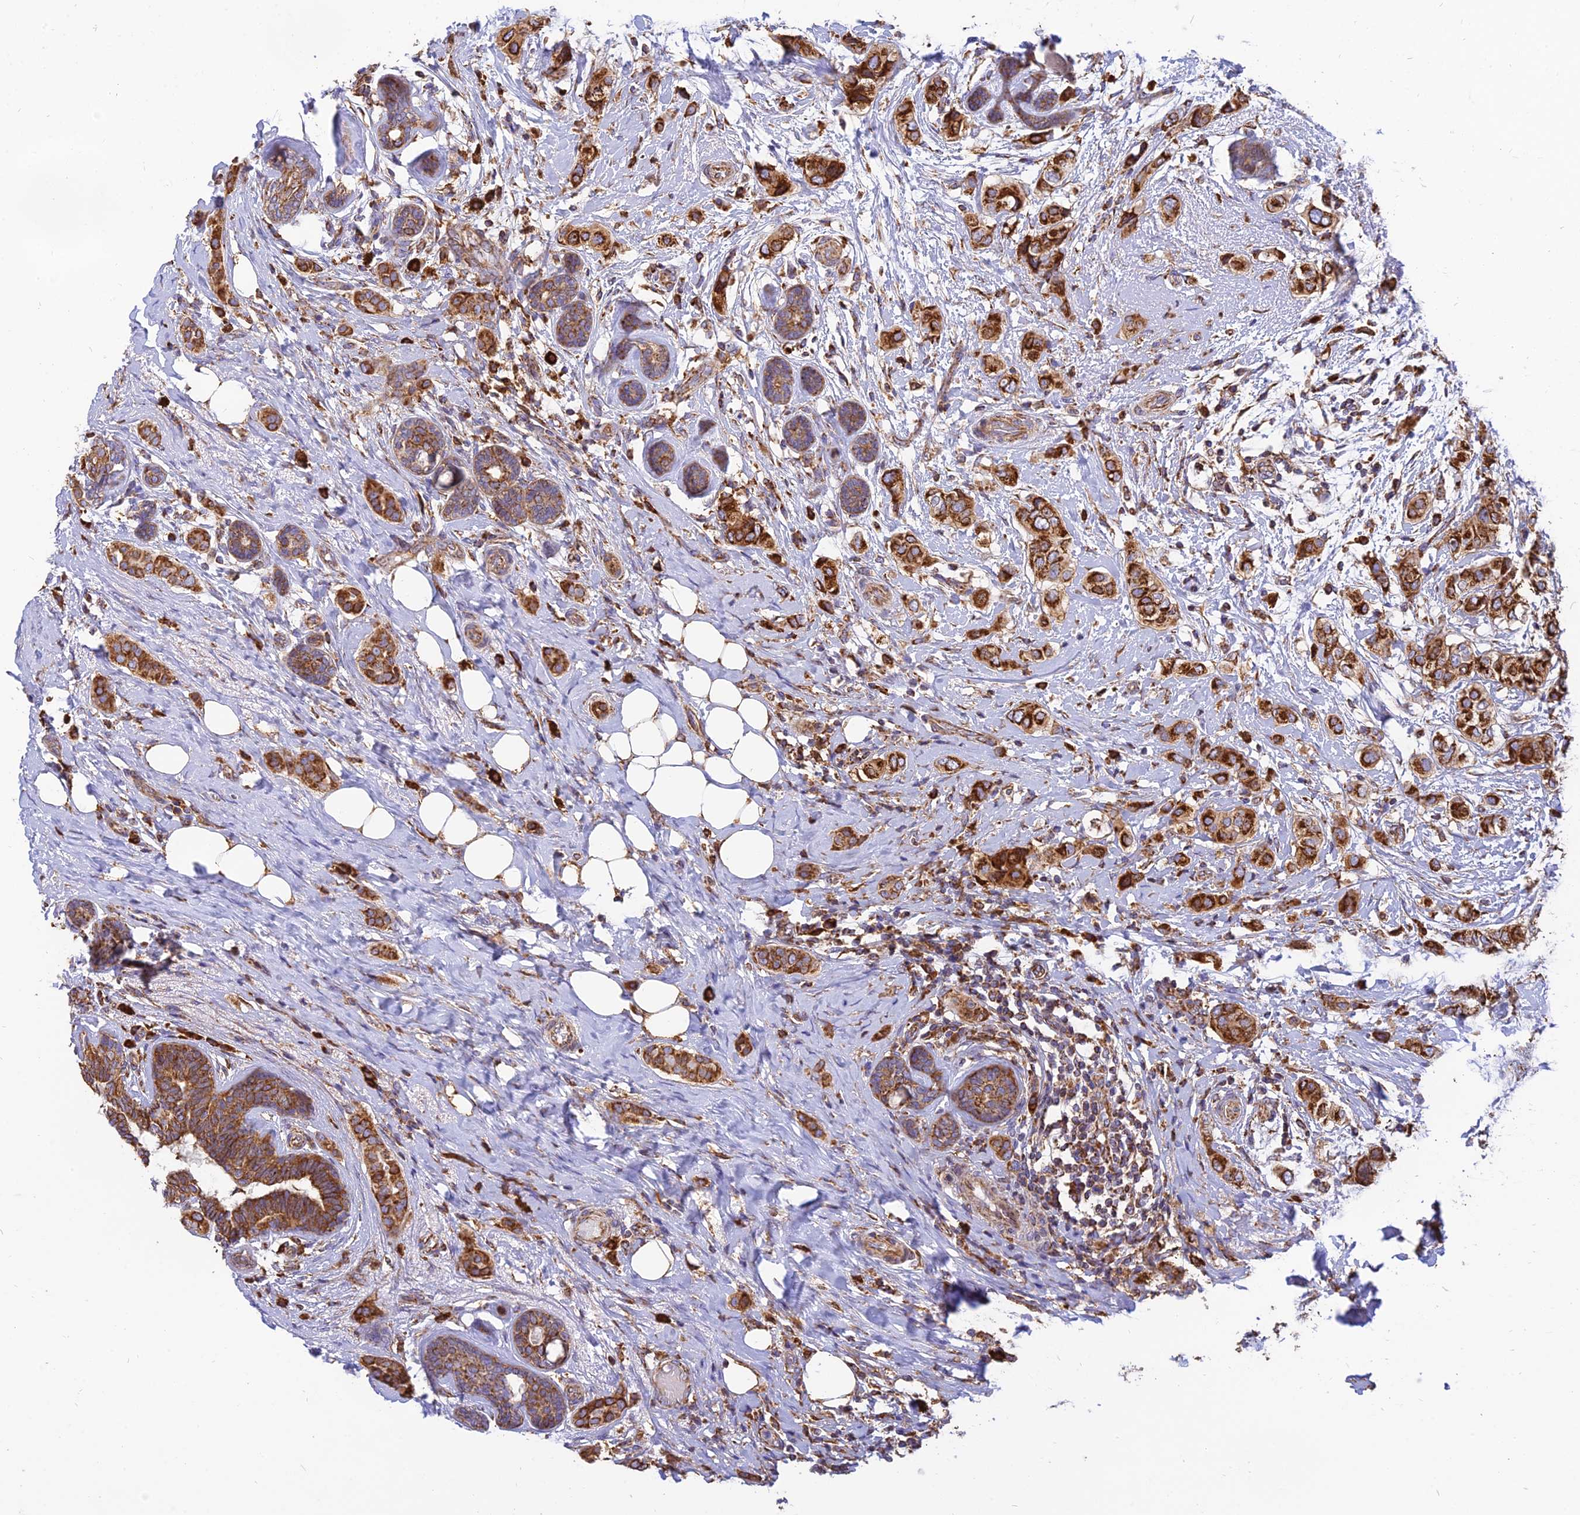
{"staining": {"intensity": "strong", "quantity": ">75%", "location": "cytoplasmic/membranous"}, "tissue": "breast cancer", "cell_type": "Tumor cells", "image_type": "cancer", "snomed": [{"axis": "morphology", "description": "Lobular carcinoma"}, {"axis": "topography", "description": "Breast"}], "caption": "Breast cancer was stained to show a protein in brown. There is high levels of strong cytoplasmic/membranous positivity in approximately >75% of tumor cells.", "gene": "THUMPD2", "patient": {"sex": "female", "age": 51}}